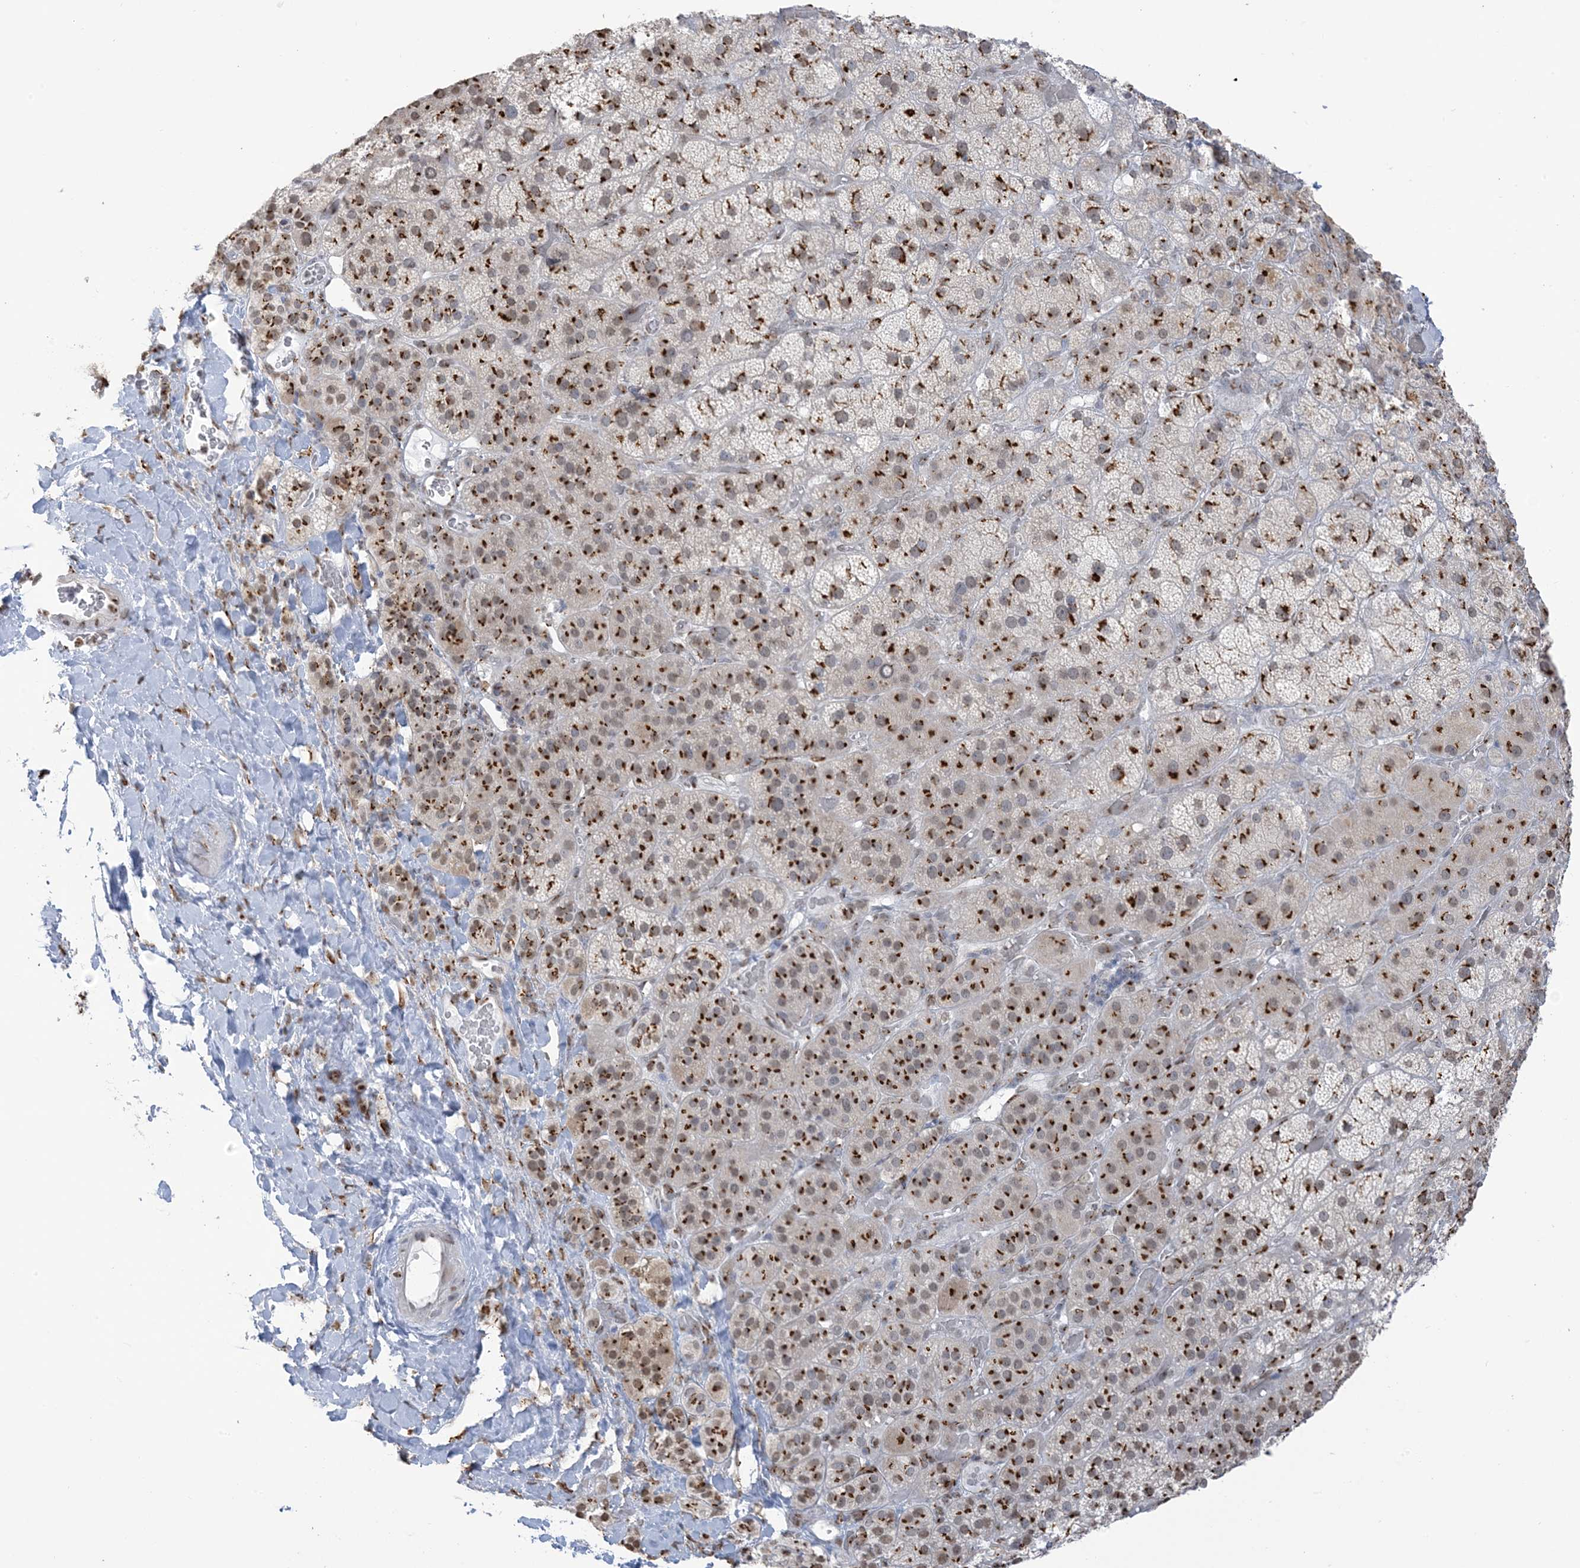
{"staining": {"intensity": "strong", "quantity": ">75%", "location": "cytoplasmic/membranous"}, "tissue": "adrenal gland", "cell_type": "Glandular cells", "image_type": "normal", "snomed": [{"axis": "morphology", "description": "Normal tissue, NOS"}, {"axis": "topography", "description": "Adrenal gland"}], "caption": "Adrenal gland stained with DAB IHC displays high levels of strong cytoplasmic/membranous positivity in about >75% of glandular cells.", "gene": "GPR107", "patient": {"sex": "male", "age": 57}}